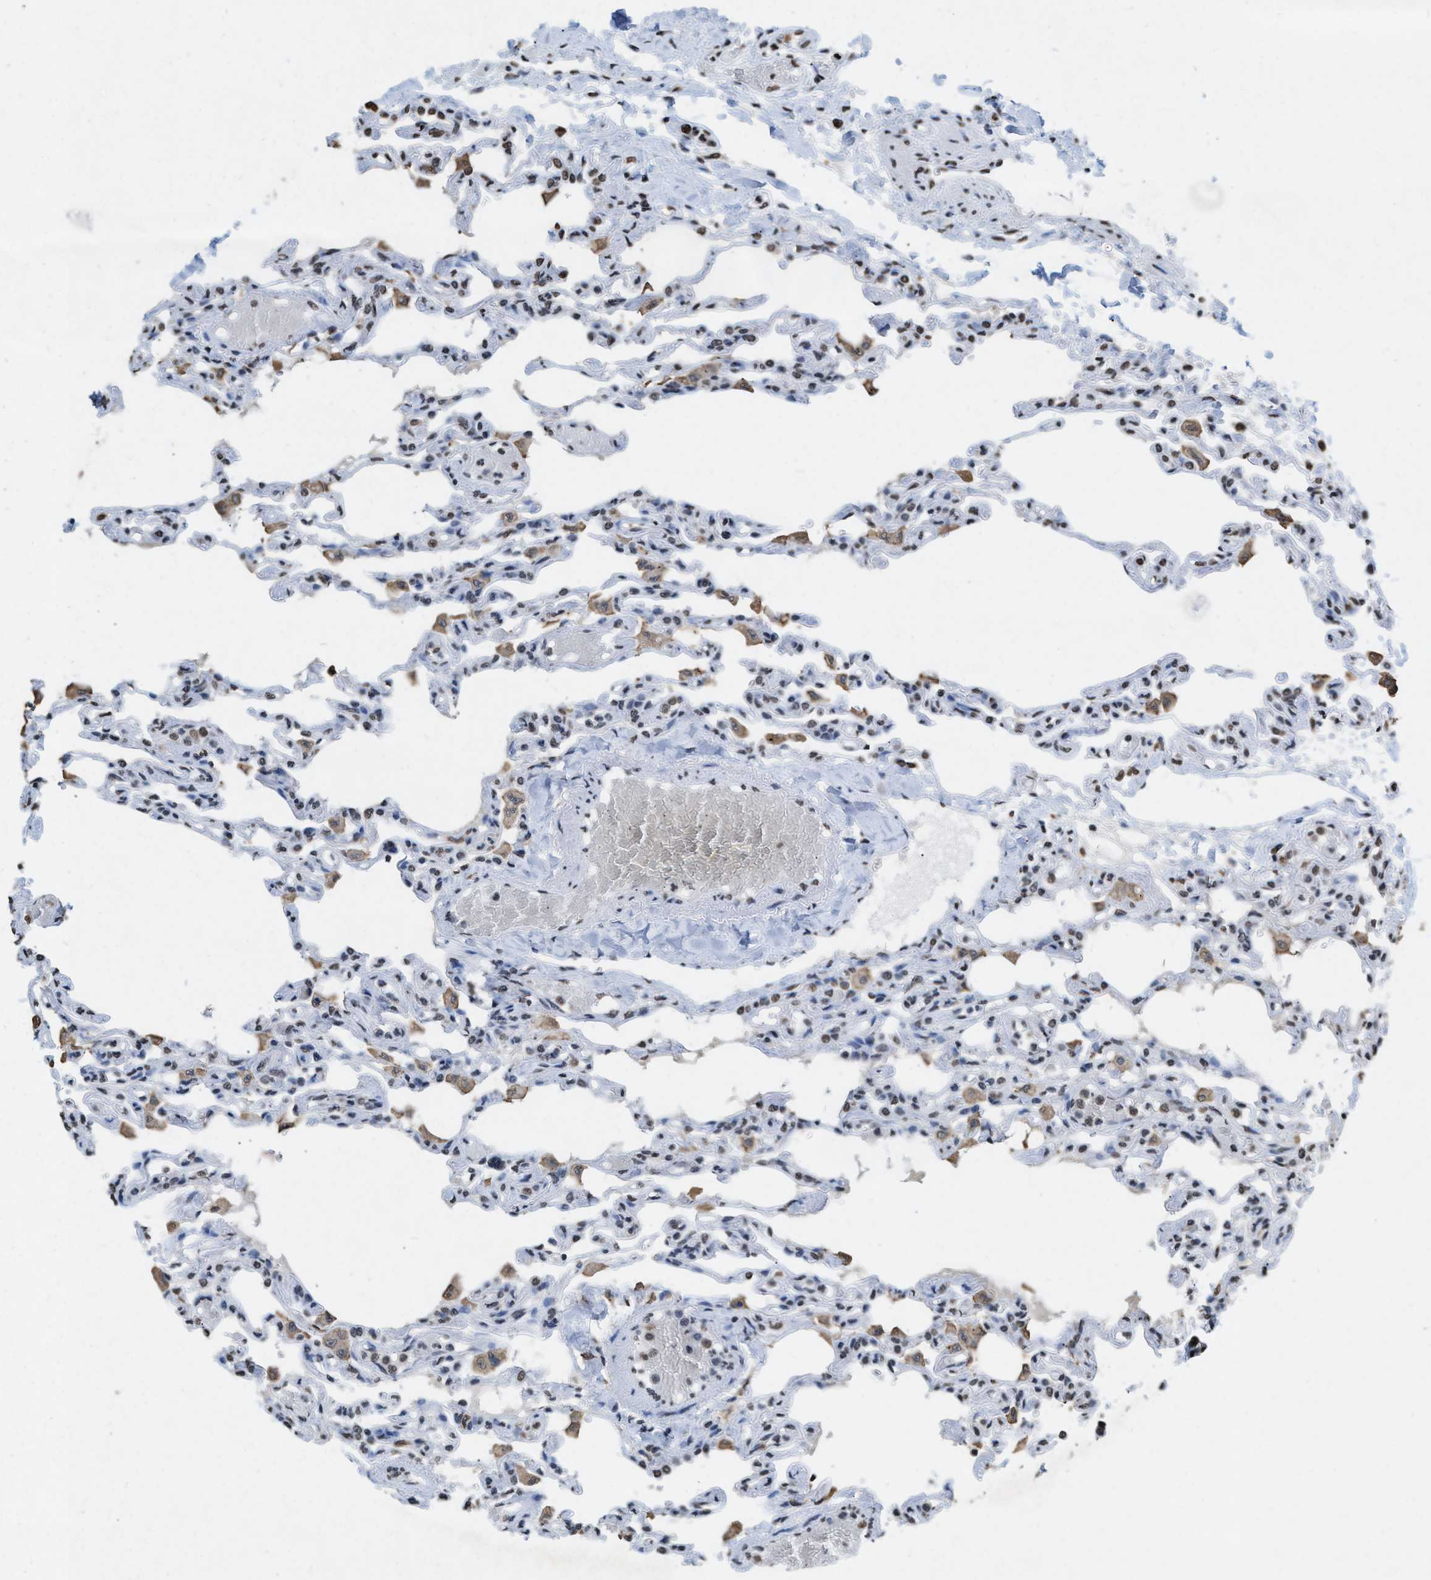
{"staining": {"intensity": "weak", "quantity": "25%-75%", "location": "nuclear"}, "tissue": "lung", "cell_type": "Alveolar cells", "image_type": "normal", "snomed": [{"axis": "morphology", "description": "Normal tissue, NOS"}, {"axis": "topography", "description": "Lung"}], "caption": "A brown stain highlights weak nuclear positivity of a protein in alveolar cells of unremarkable lung. The protein of interest is shown in brown color, while the nuclei are stained blue.", "gene": "NUP88", "patient": {"sex": "male", "age": 21}}